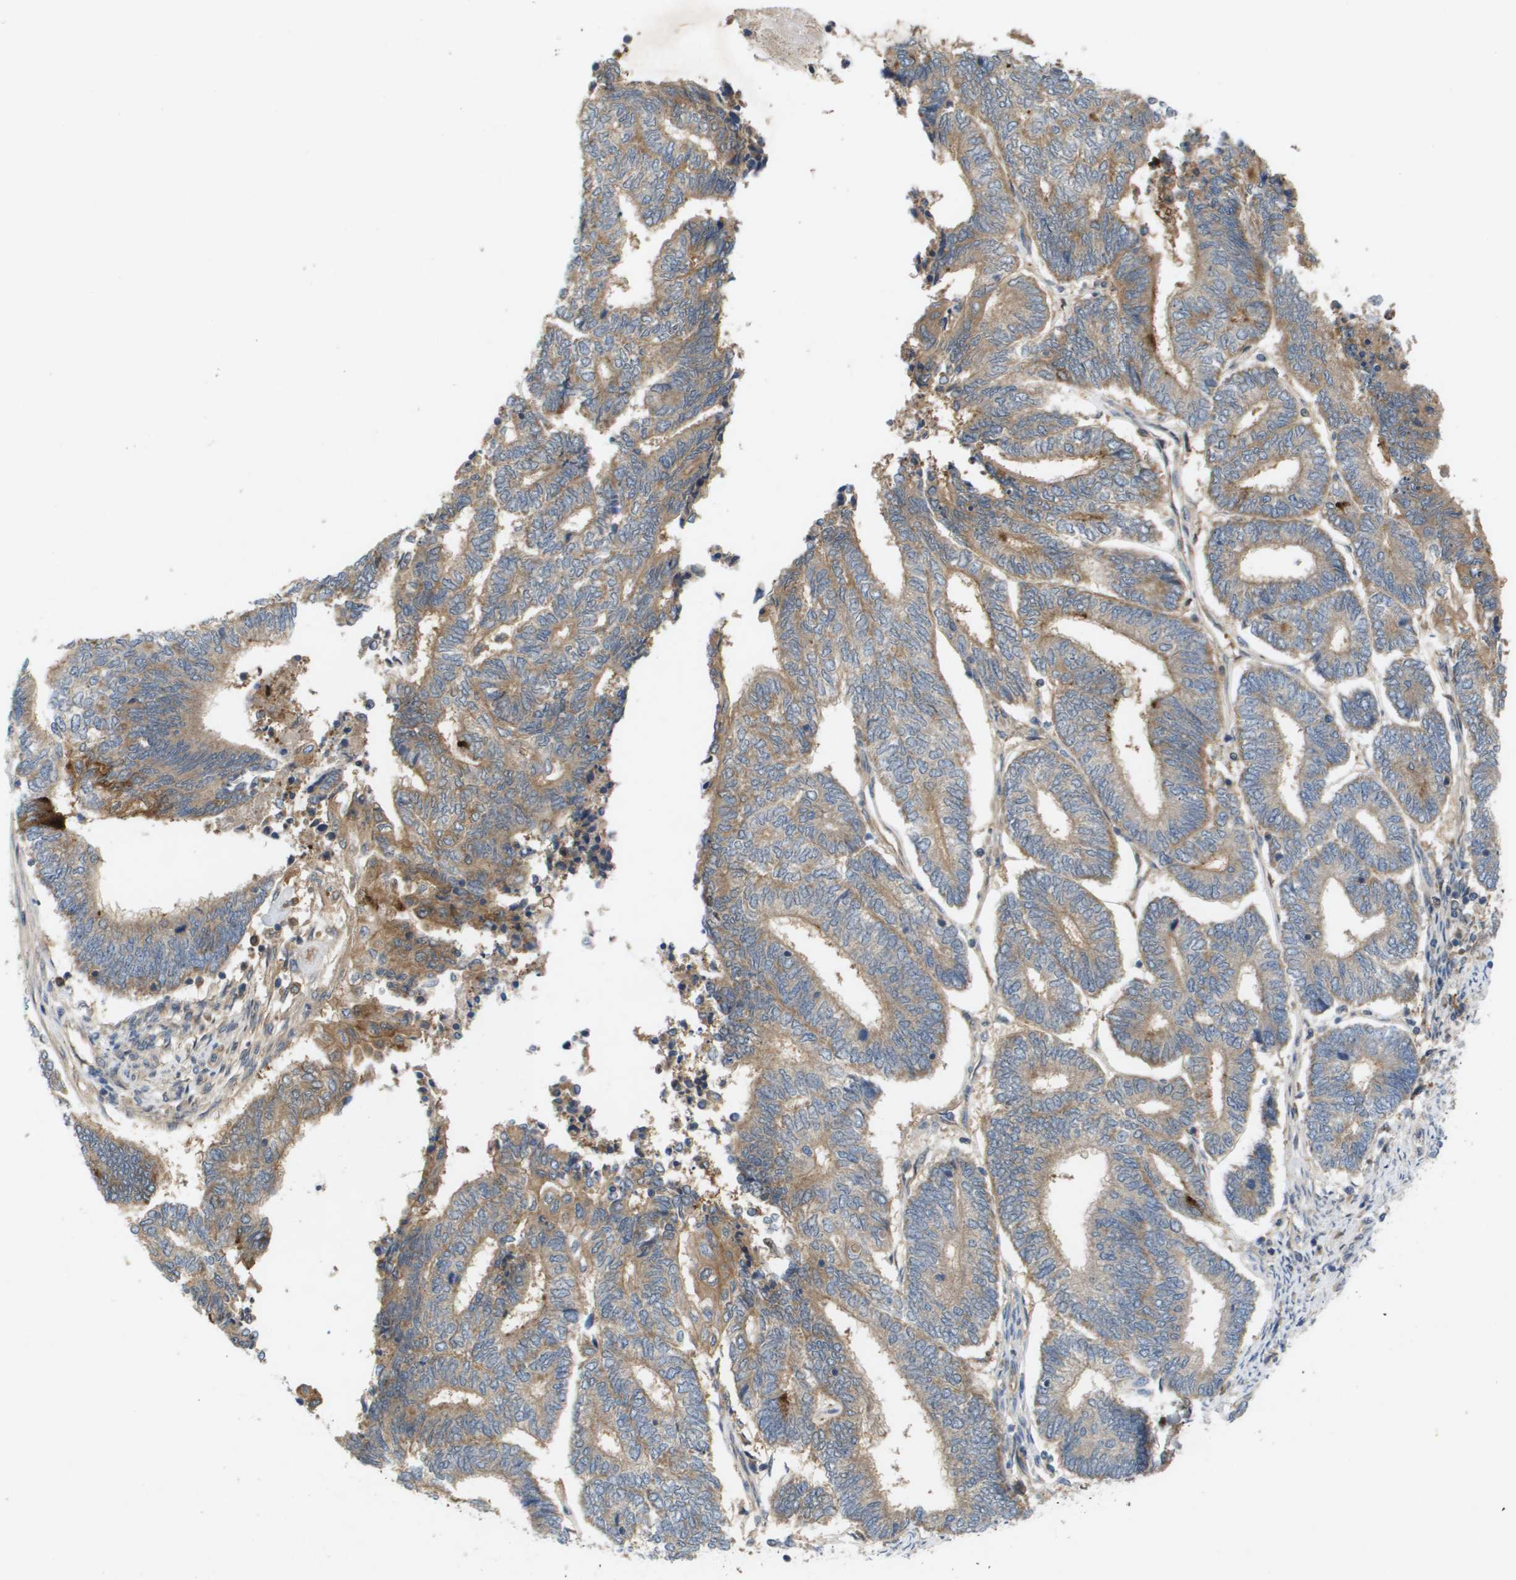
{"staining": {"intensity": "moderate", "quantity": ">75%", "location": "cytoplasmic/membranous"}, "tissue": "endometrial cancer", "cell_type": "Tumor cells", "image_type": "cancer", "snomed": [{"axis": "morphology", "description": "Adenocarcinoma, NOS"}, {"axis": "topography", "description": "Uterus"}, {"axis": "topography", "description": "Endometrium"}], "caption": "Immunohistochemistry photomicrograph of adenocarcinoma (endometrial) stained for a protein (brown), which displays medium levels of moderate cytoplasmic/membranous staining in about >75% of tumor cells.", "gene": "PALD1", "patient": {"sex": "female", "age": 70}}